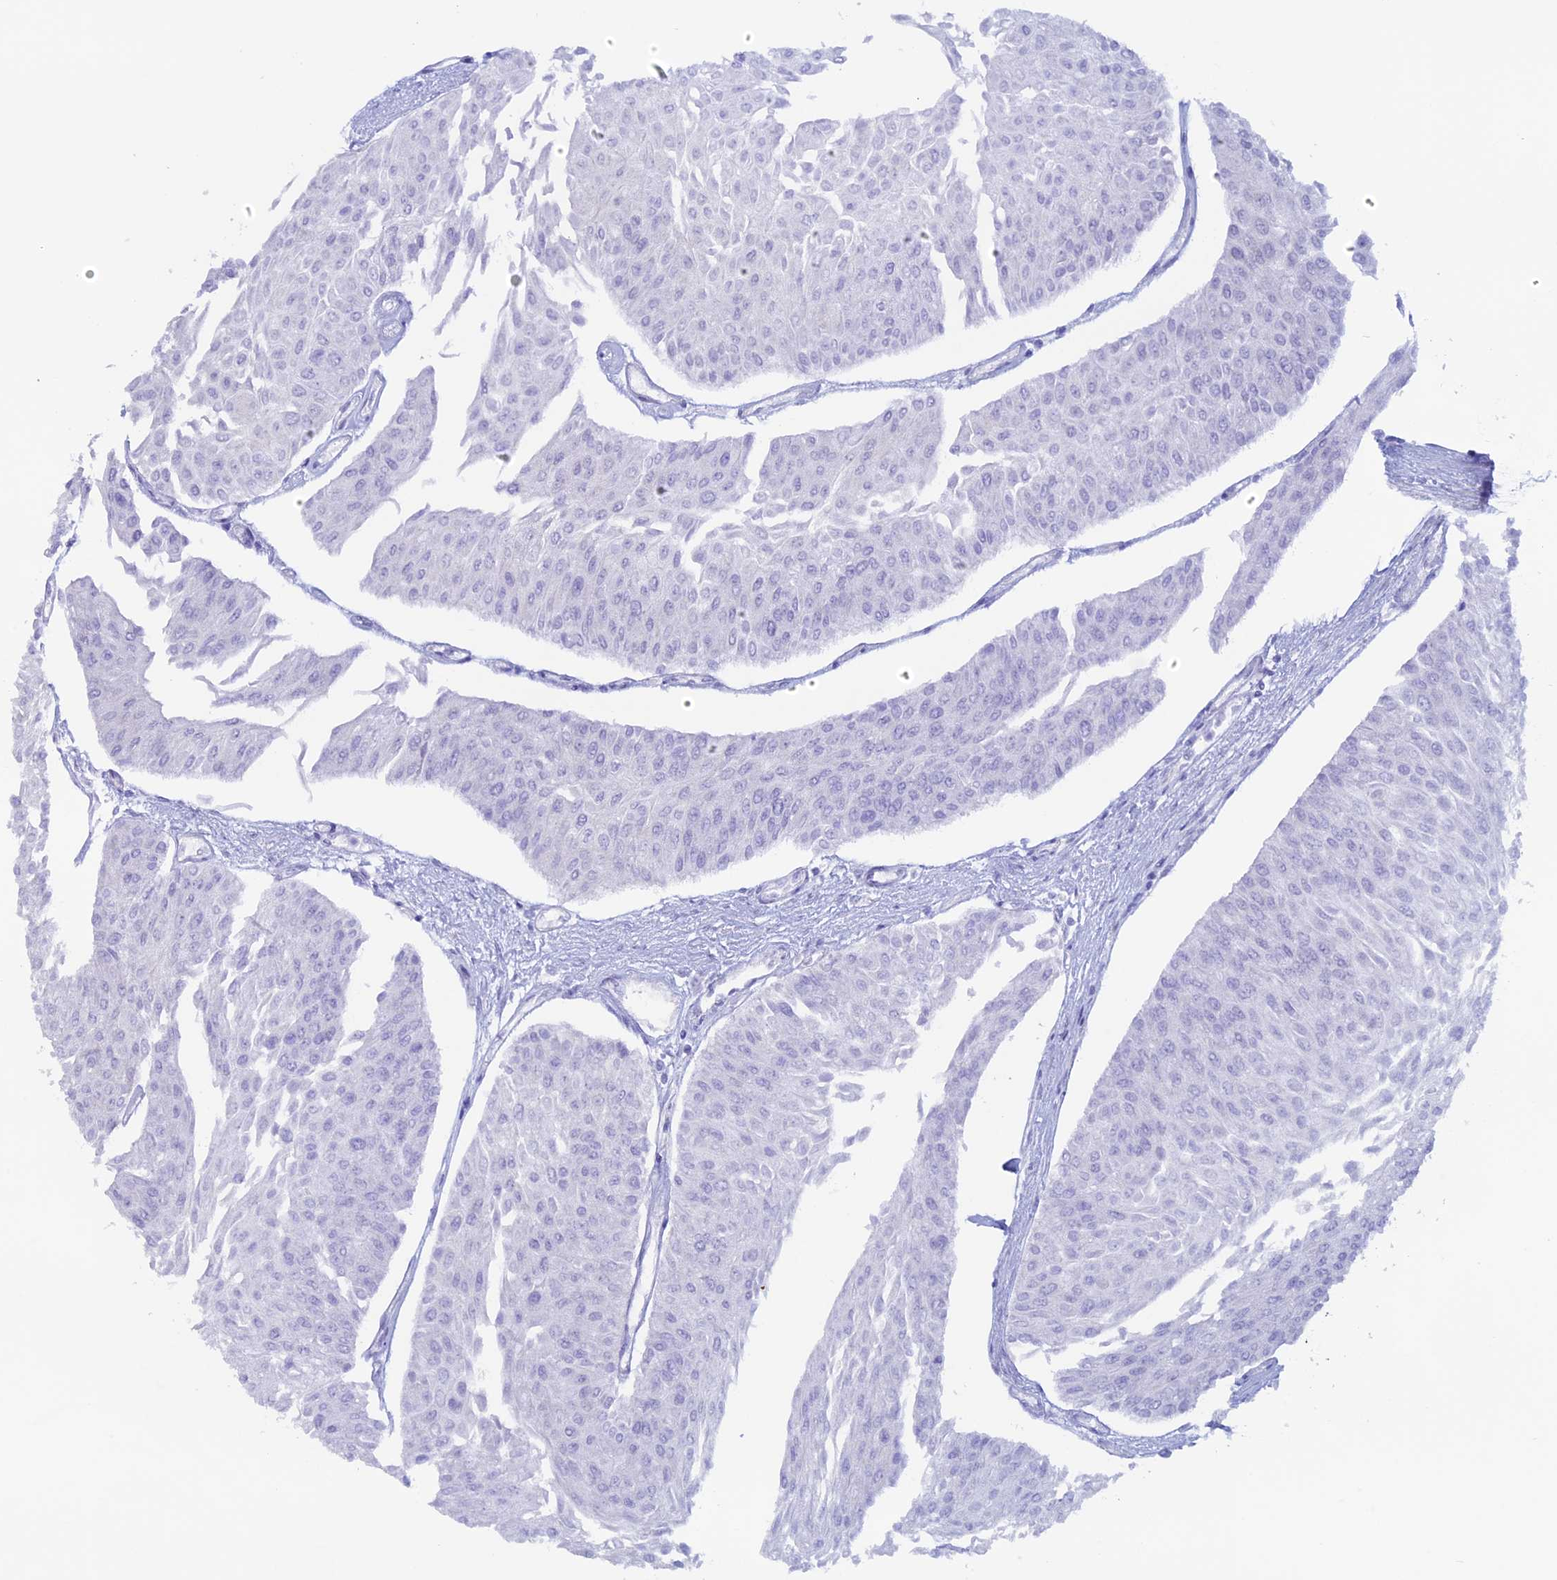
{"staining": {"intensity": "negative", "quantity": "none", "location": "none"}, "tissue": "urothelial cancer", "cell_type": "Tumor cells", "image_type": "cancer", "snomed": [{"axis": "morphology", "description": "Urothelial carcinoma, Low grade"}, {"axis": "topography", "description": "Urinary bladder"}], "caption": "Tumor cells show no significant expression in low-grade urothelial carcinoma.", "gene": "RP1", "patient": {"sex": "male", "age": 67}}